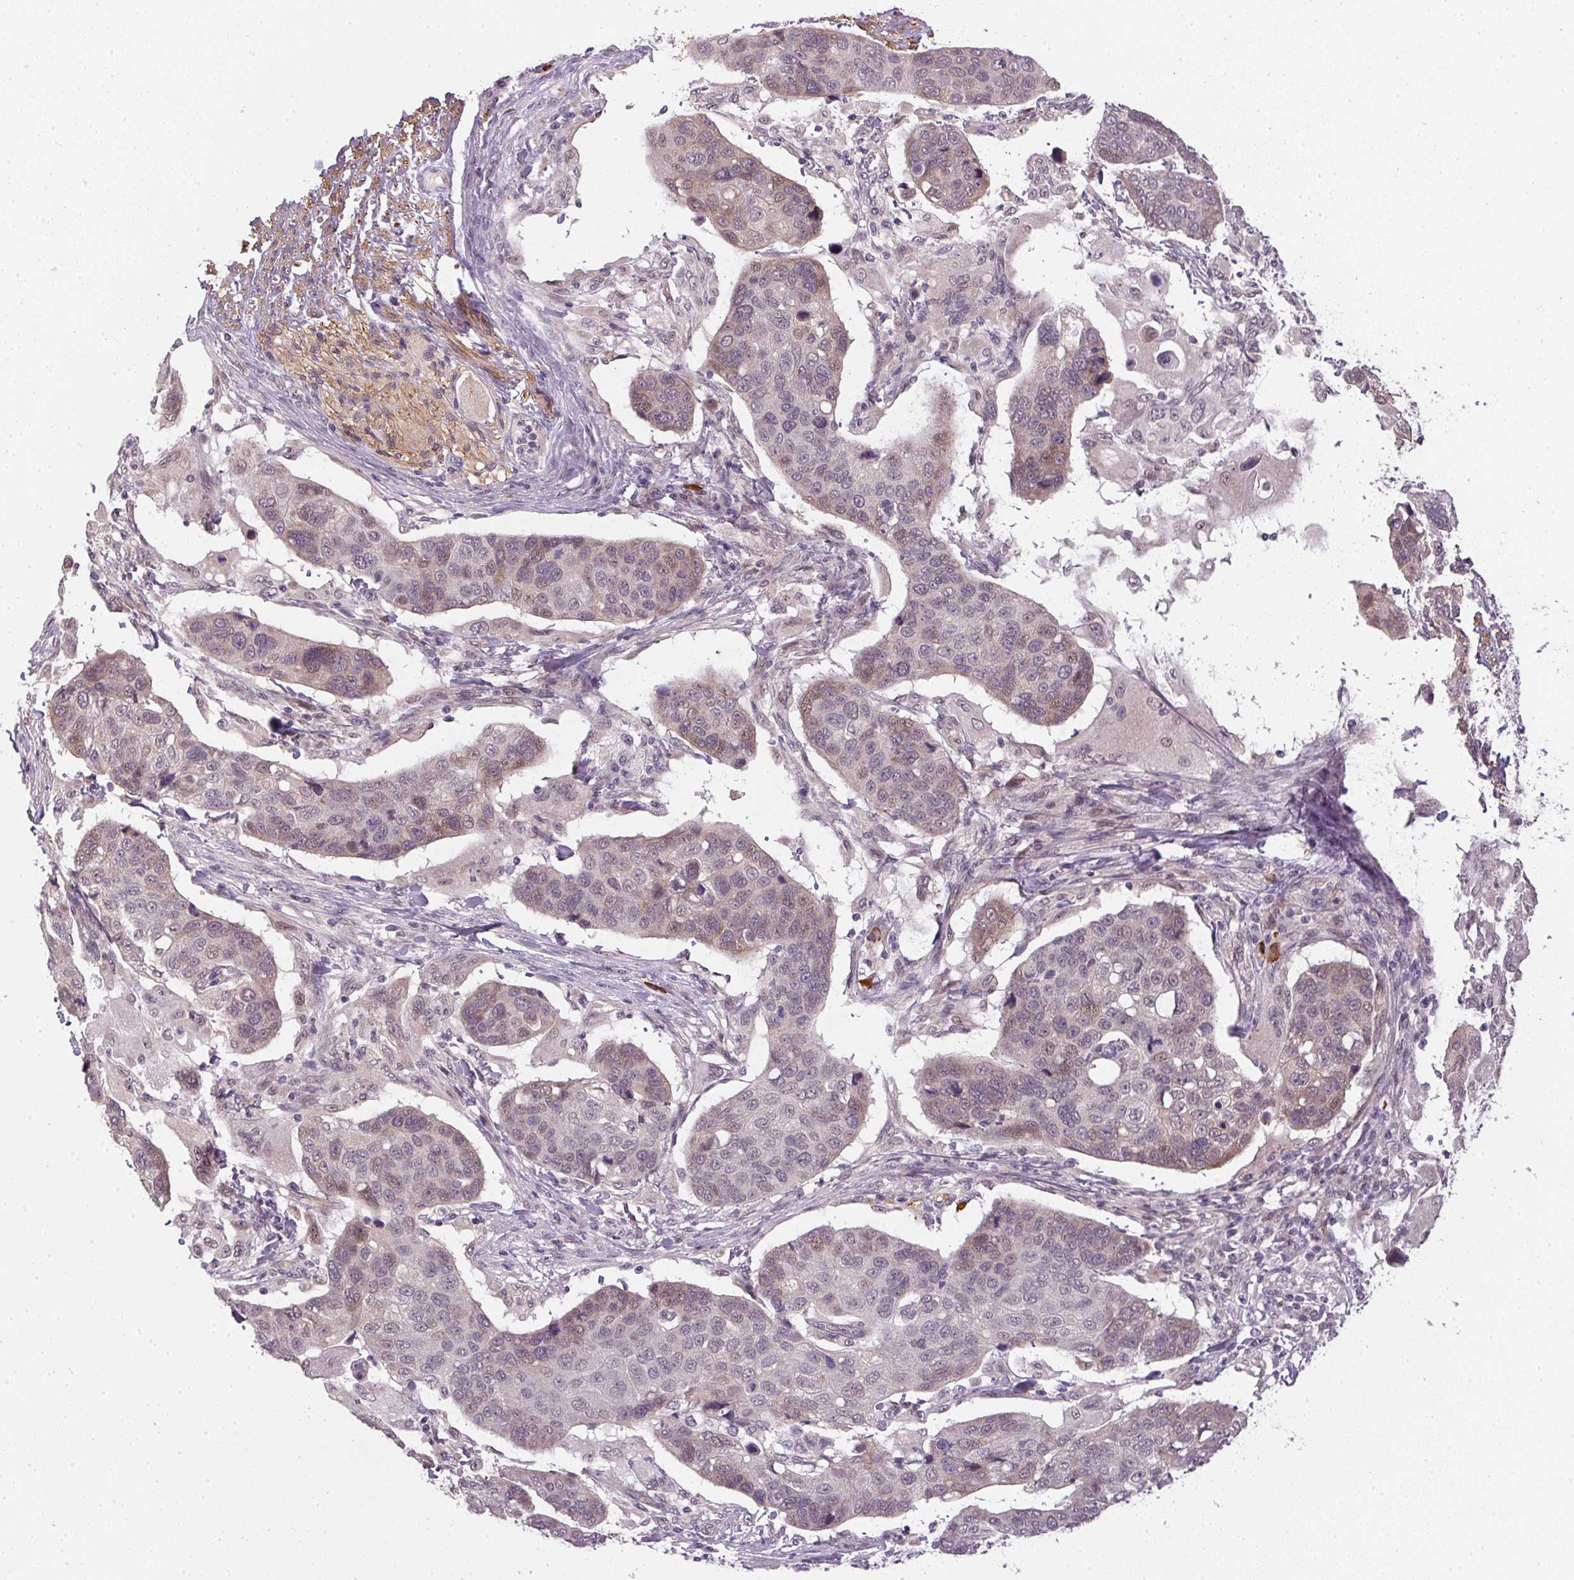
{"staining": {"intensity": "negative", "quantity": "none", "location": "none"}, "tissue": "lung cancer", "cell_type": "Tumor cells", "image_type": "cancer", "snomed": [{"axis": "morphology", "description": "Squamous cell carcinoma, NOS"}, {"axis": "topography", "description": "Lymph node"}, {"axis": "topography", "description": "Lung"}], "caption": "Tumor cells show no significant staining in squamous cell carcinoma (lung).", "gene": "CFAP92", "patient": {"sex": "male", "age": 61}}